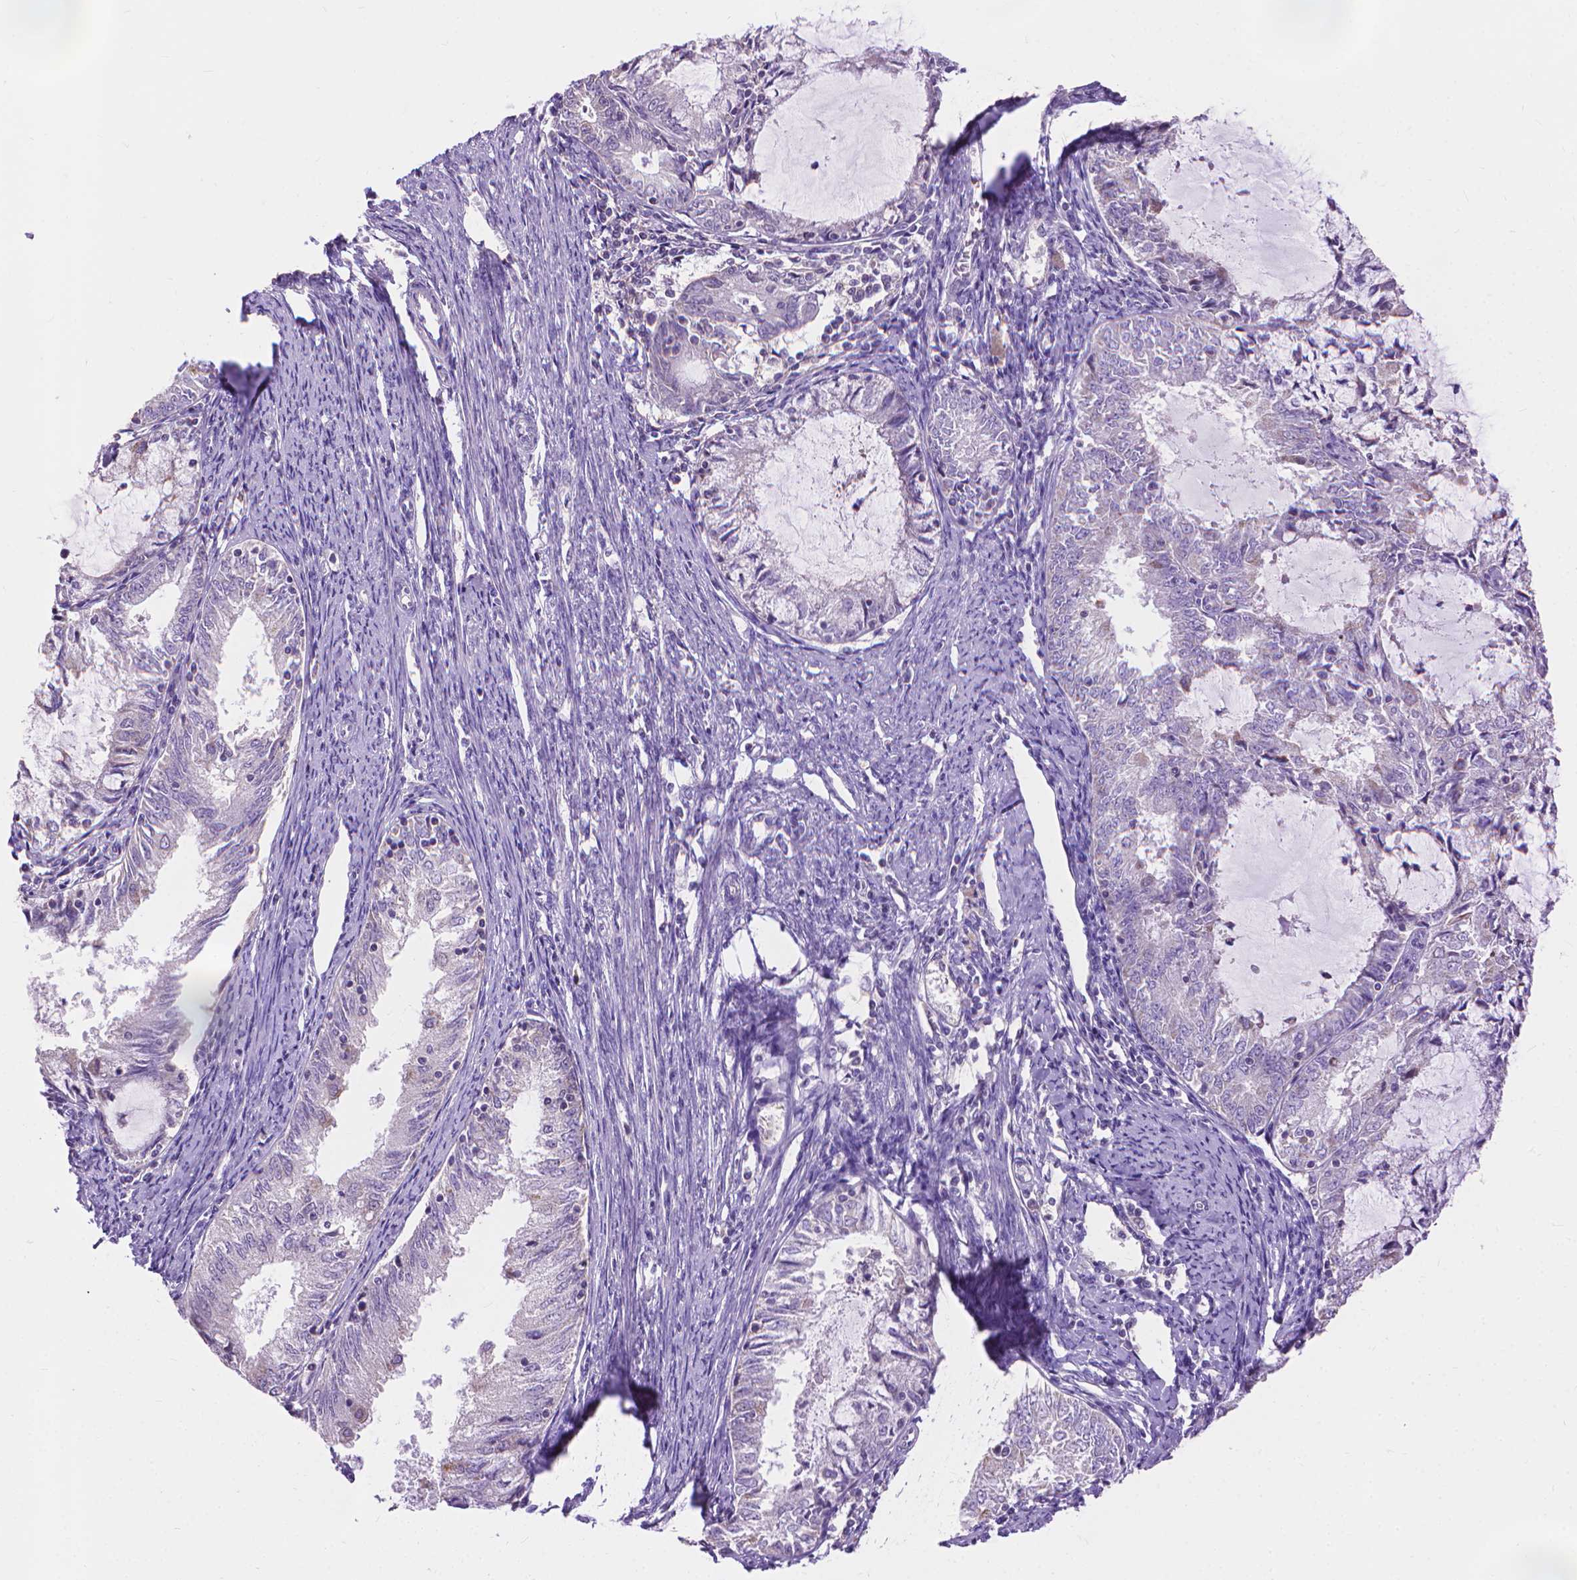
{"staining": {"intensity": "negative", "quantity": "none", "location": "none"}, "tissue": "endometrial cancer", "cell_type": "Tumor cells", "image_type": "cancer", "snomed": [{"axis": "morphology", "description": "Adenocarcinoma, NOS"}, {"axis": "topography", "description": "Endometrium"}], "caption": "High power microscopy micrograph of an immunohistochemistry (IHC) photomicrograph of adenocarcinoma (endometrial), revealing no significant expression in tumor cells. The staining is performed using DAB brown chromogen with nuclei counter-stained in using hematoxylin.", "gene": "SYN1", "patient": {"sex": "female", "age": 57}}